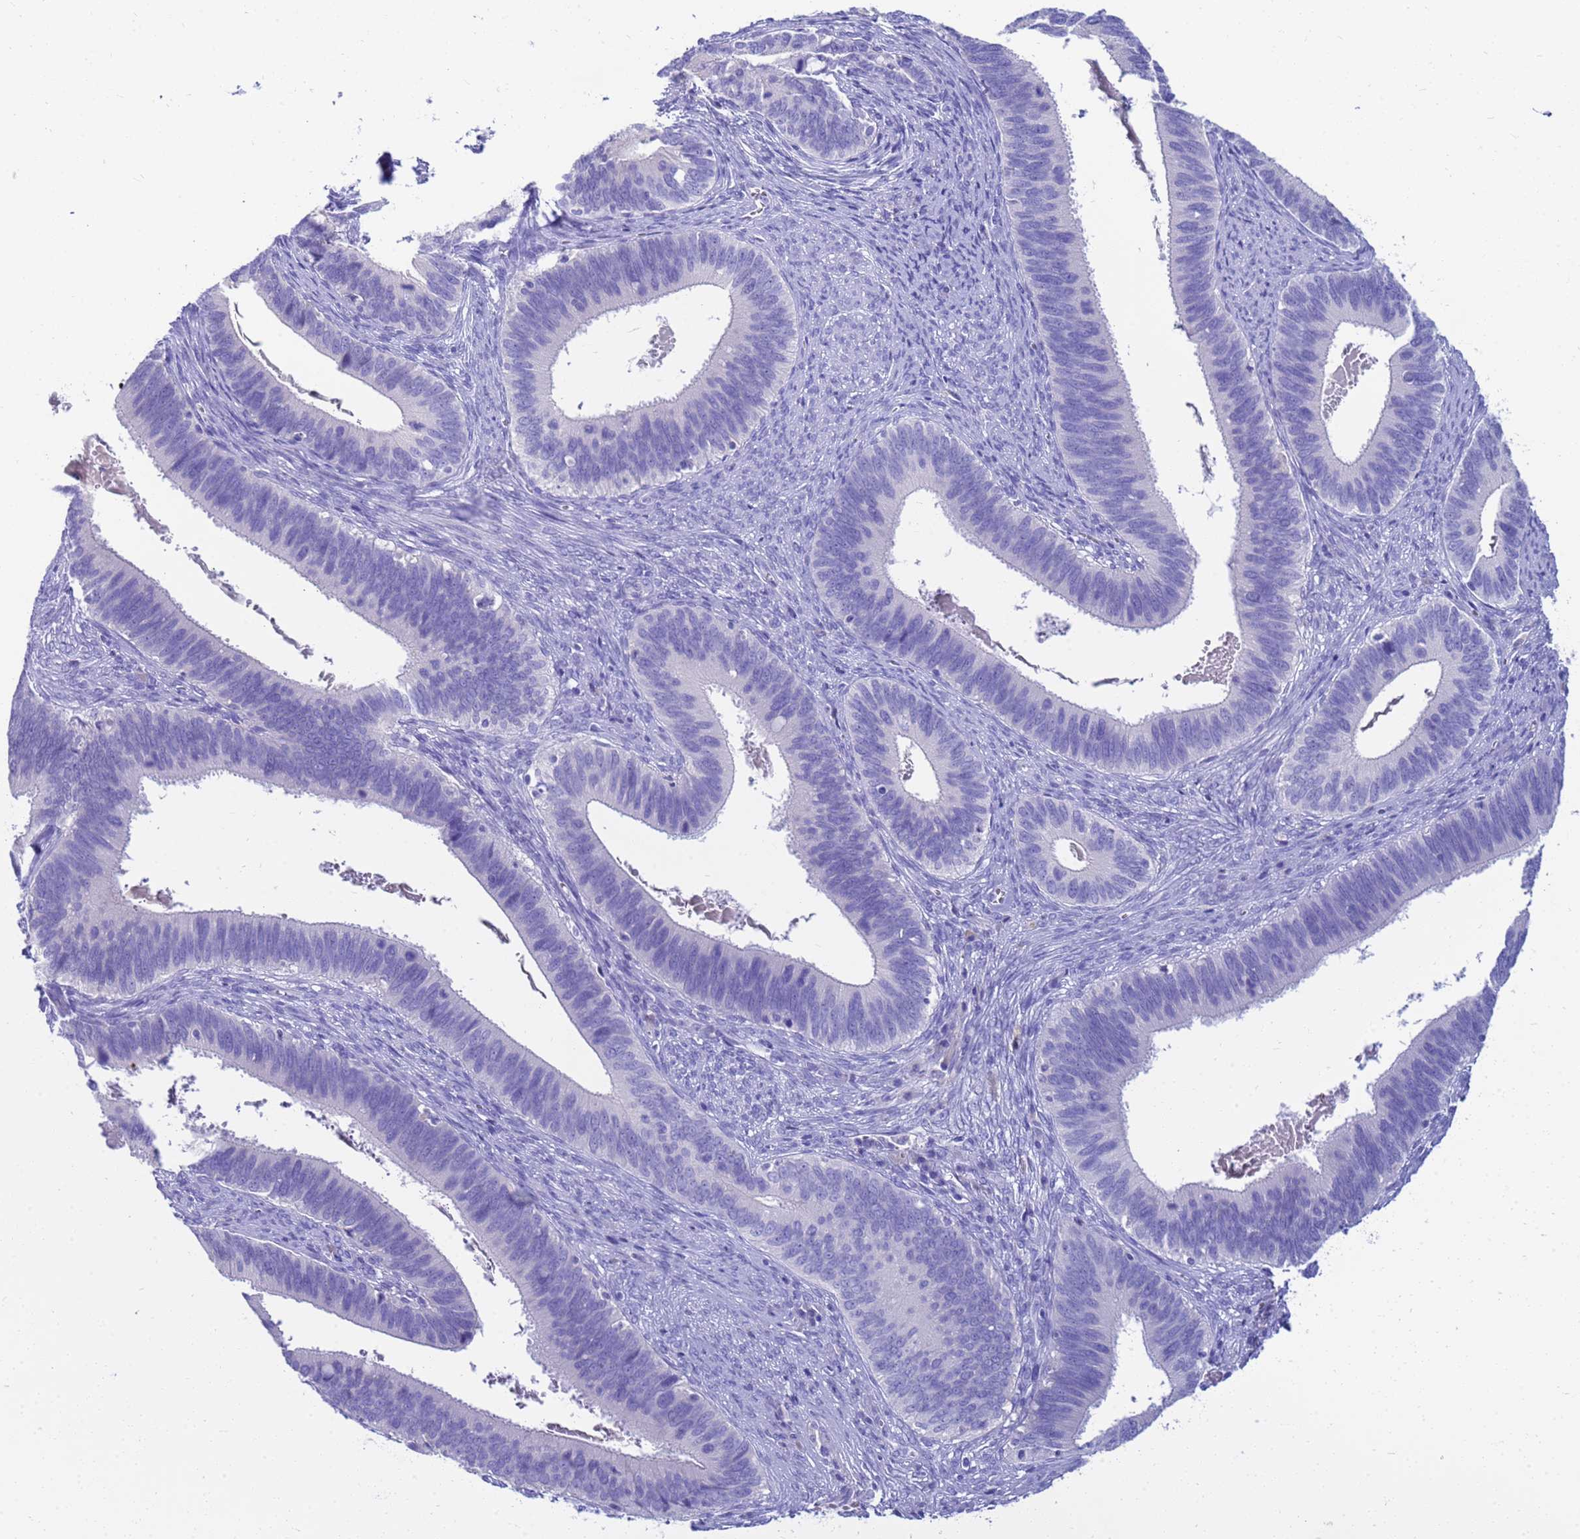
{"staining": {"intensity": "negative", "quantity": "none", "location": "none"}, "tissue": "cervical cancer", "cell_type": "Tumor cells", "image_type": "cancer", "snomed": [{"axis": "morphology", "description": "Adenocarcinoma, NOS"}, {"axis": "topography", "description": "Cervix"}], "caption": "The image exhibits no significant expression in tumor cells of cervical adenocarcinoma.", "gene": "SYCN", "patient": {"sex": "female", "age": 42}}